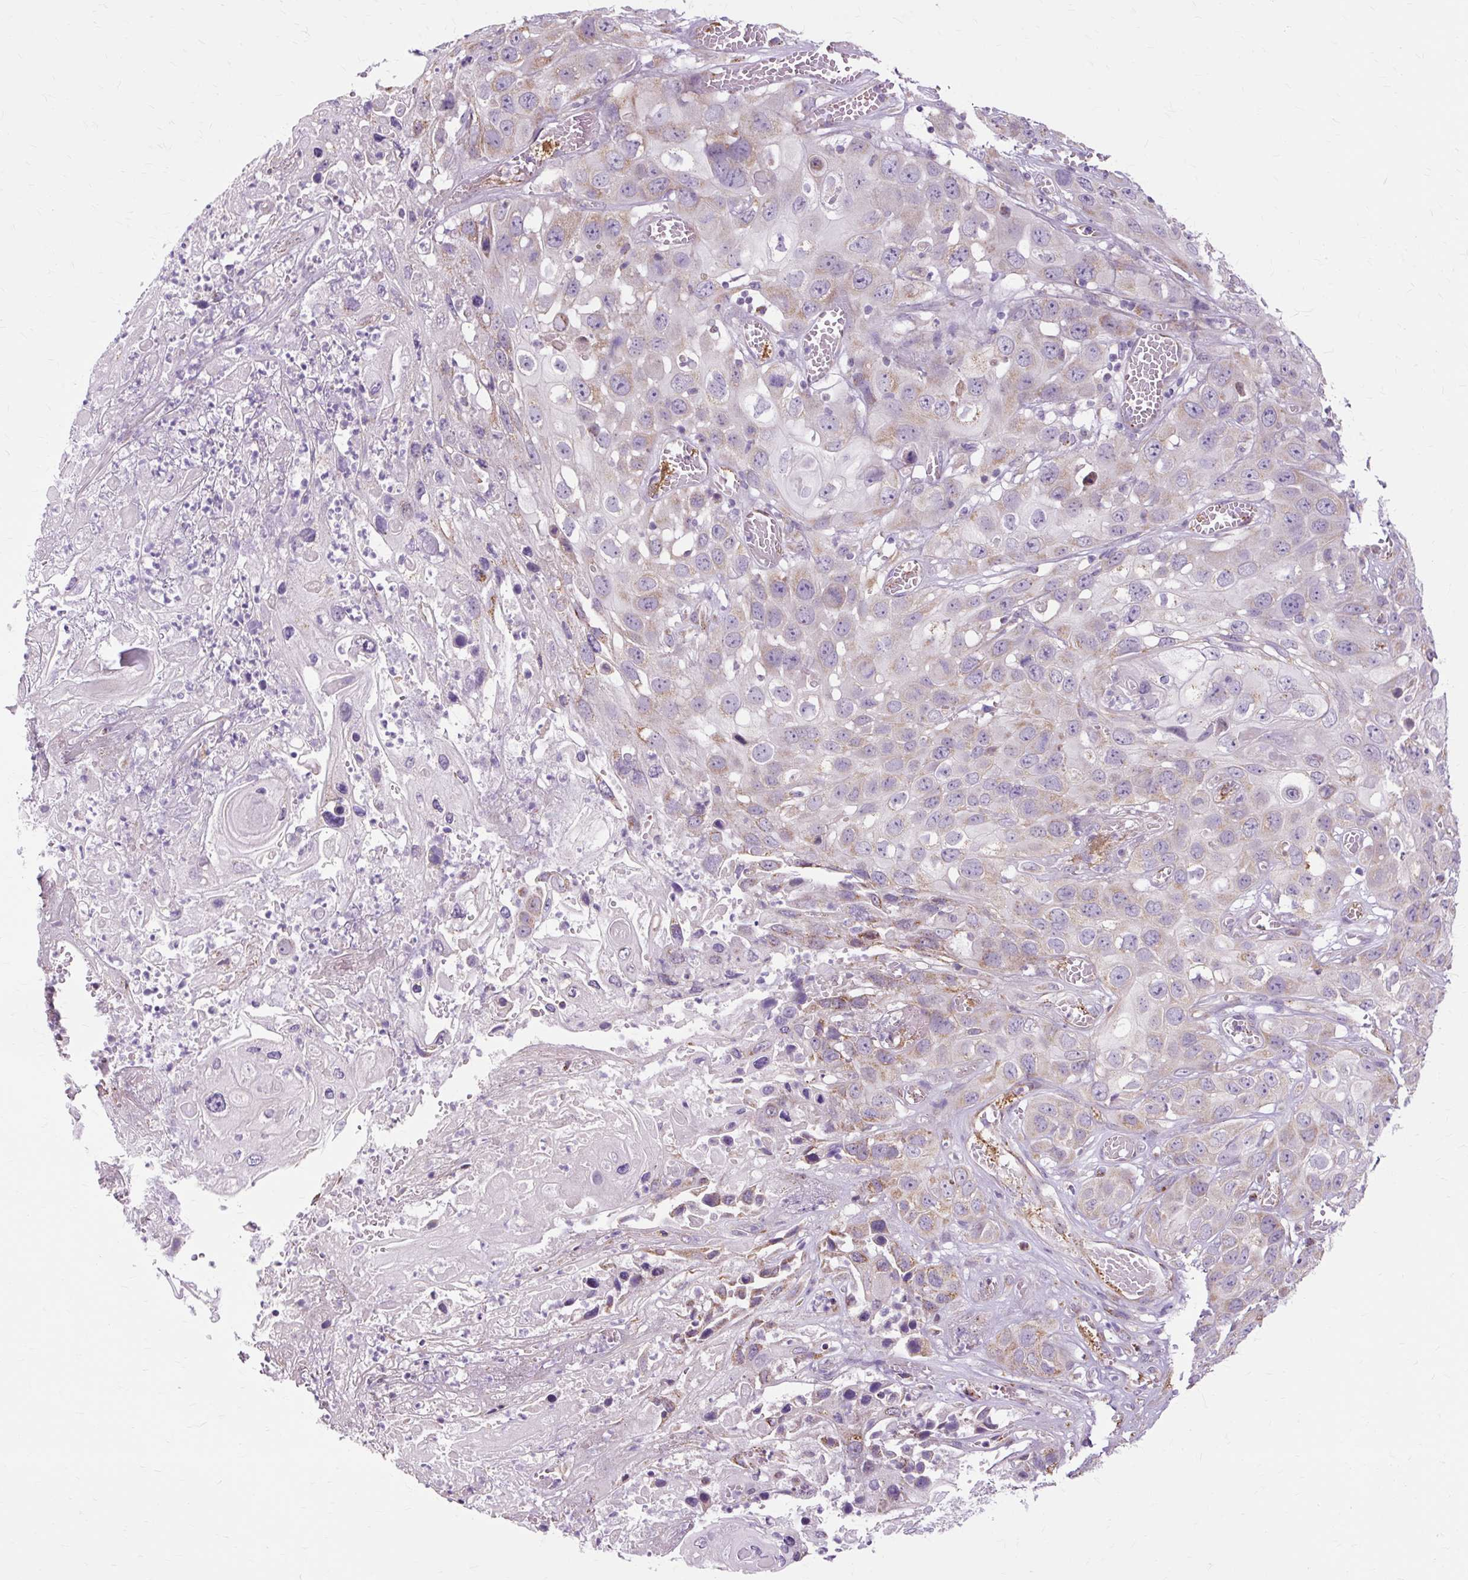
{"staining": {"intensity": "weak", "quantity": "25%-75%", "location": "cytoplasmic/membranous"}, "tissue": "skin cancer", "cell_type": "Tumor cells", "image_type": "cancer", "snomed": [{"axis": "morphology", "description": "Squamous cell carcinoma, NOS"}, {"axis": "topography", "description": "Skin"}], "caption": "There is low levels of weak cytoplasmic/membranous staining in tumor cells of squamous cell carcinoma (skin), as demonstrated by immunohistochemical staining (brown color).", "gene": "PDZD2", "patient": {"sex": "male", "age": 55}}